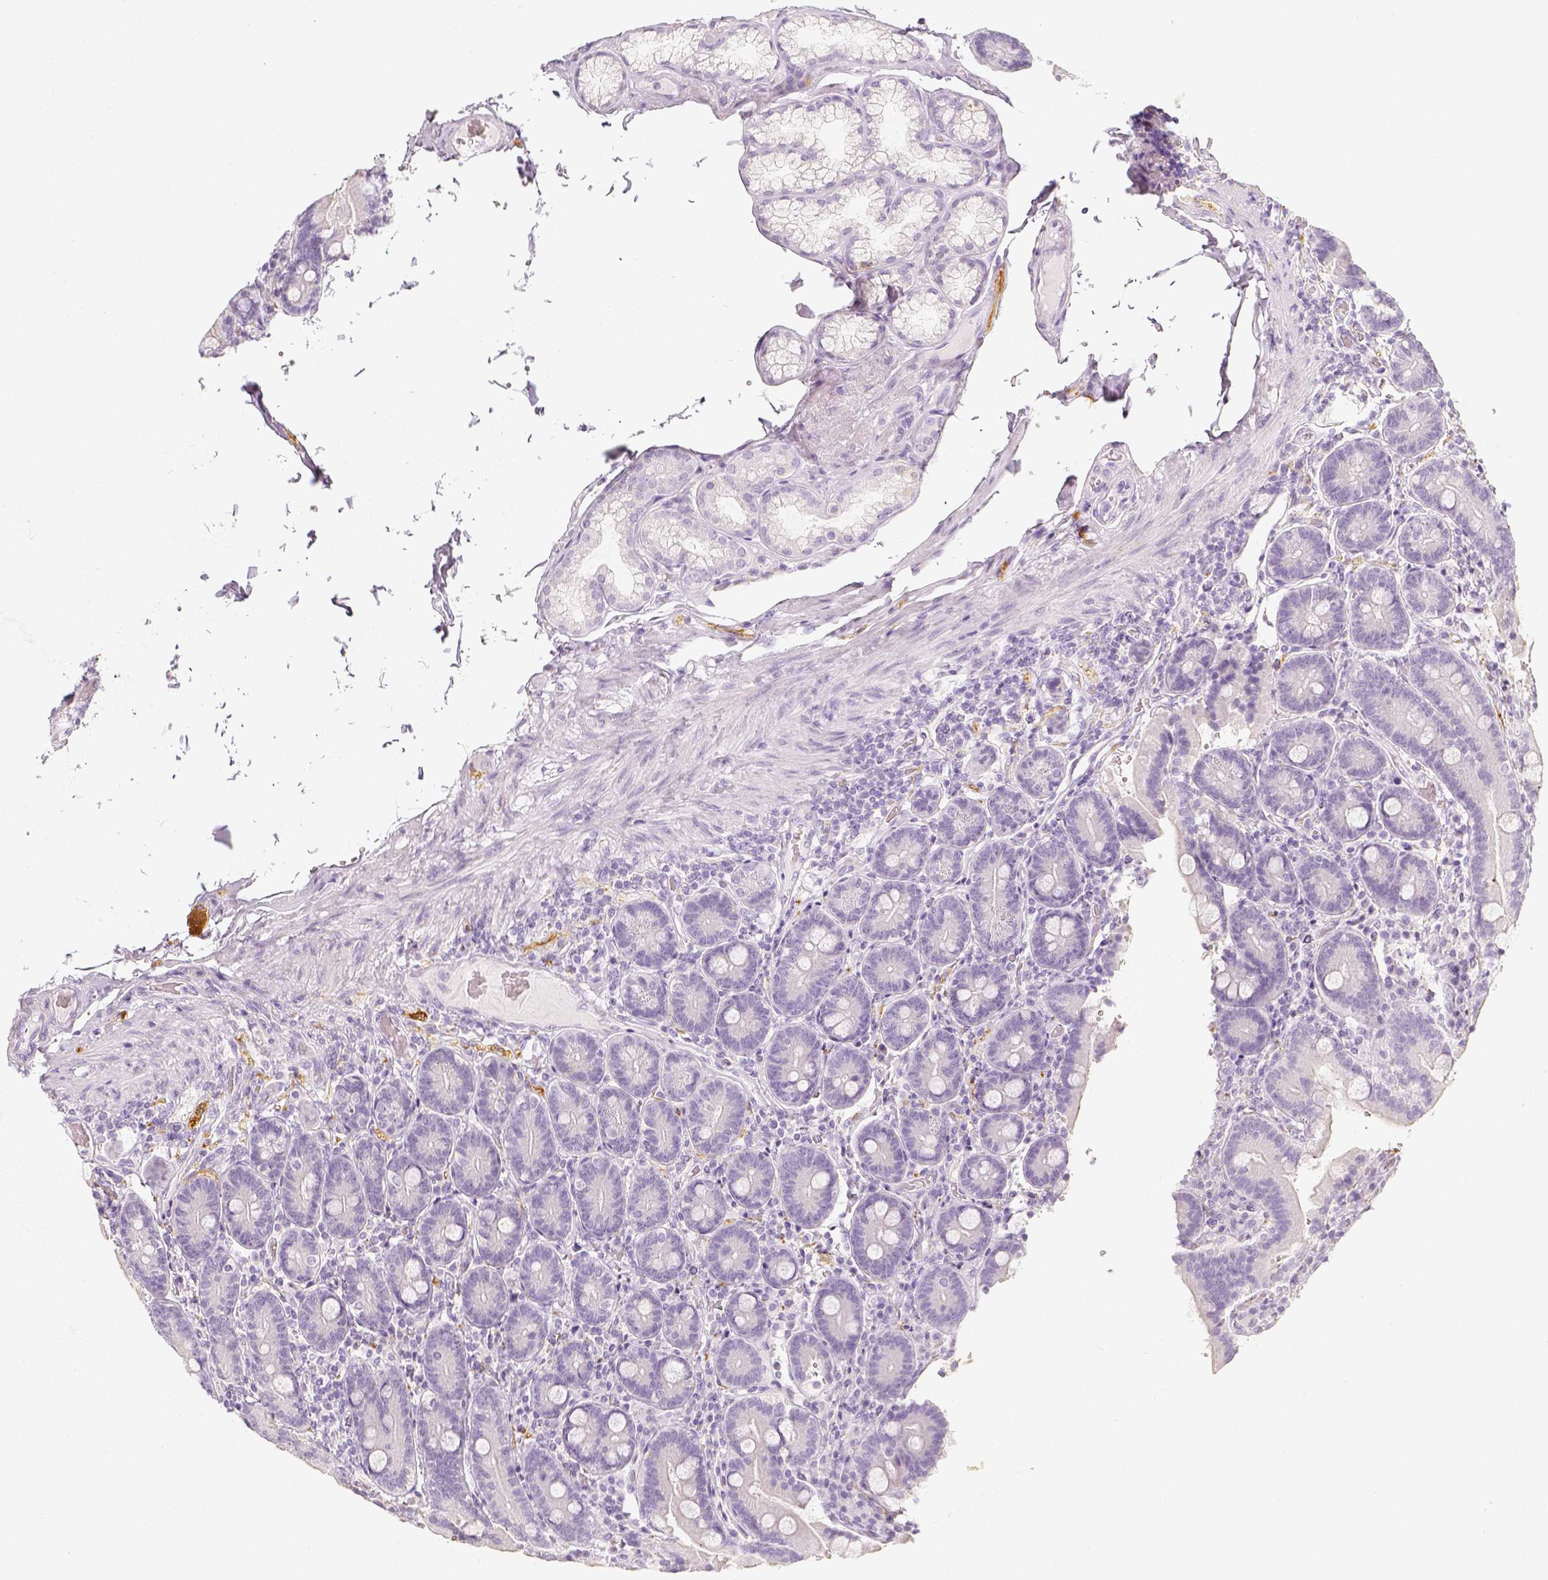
{"staining": {"intensity": "negative", "quantity": "none", "location": "none"}, "tissue": "duodenum", "cell_type": "Glandular cells", "image_type": "normal", "snomed": [{"axis": "morphology", "description": "Normal tissue, NOS"}, {"axis": "topography", "description": "Duodenum"}], "caption": "High magnification brightfield microscopy of unremarkable duodenum stained with DAB (brown) and counterstained with hematoxylin (blue): glandular cells show no significant expression. The staining was performed using DAB to visualize the protein expression in brown, while the nuclei were stained in blue with hematoxylin (Magnification: 20x).", "gene": "NECAB2", "patient": {"sex": "female", "age": 62}}